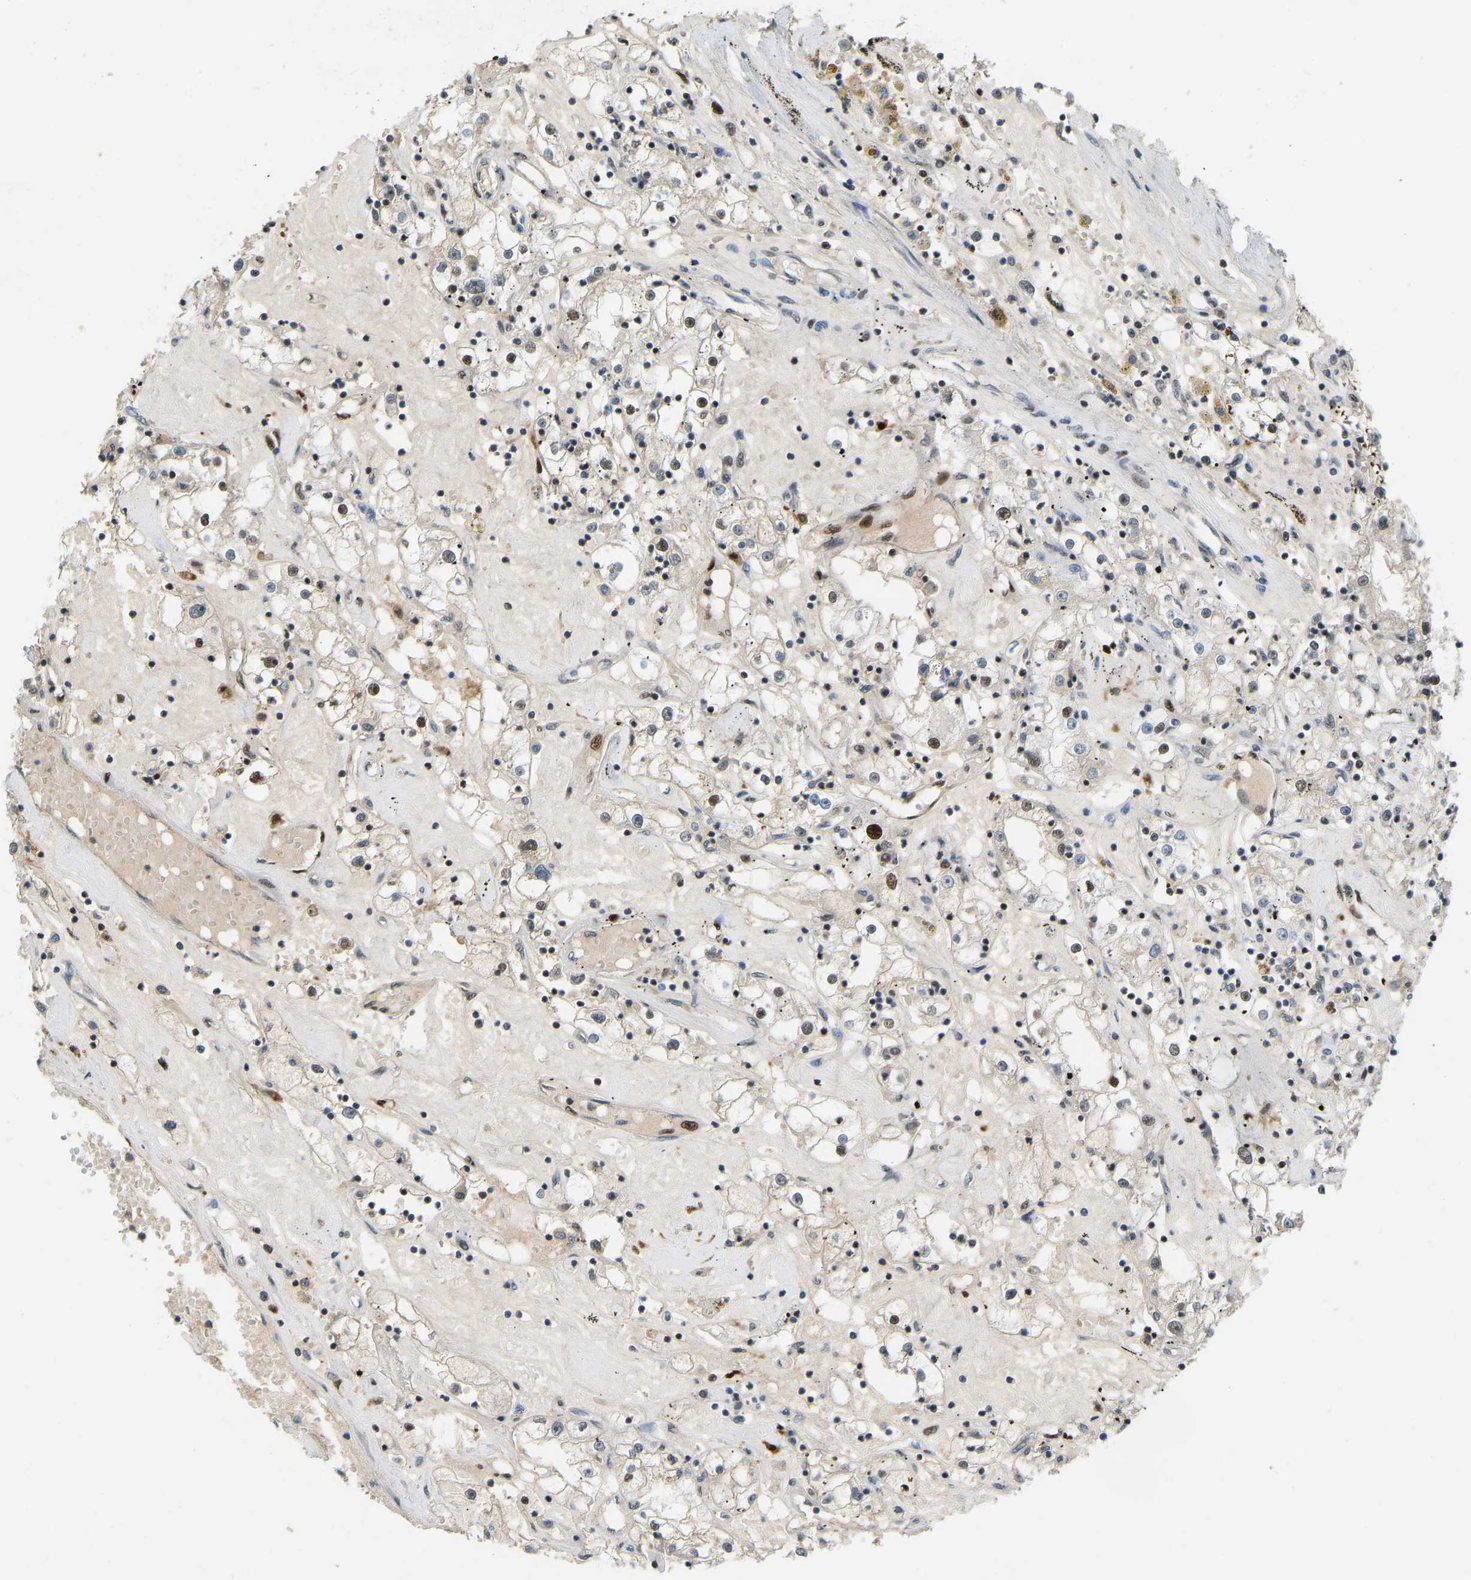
{"staining": {"intensity": "moderate", "quantity": "<25%", "location": "nuclear"}, "tissue": "renal cancer", "cell_type": "Tumor cells", "image_type": "cancer", "snomed": [{"axis": "morphology", "description": "Adenocarcinoma, NOS"}, {"axis": "topography", "description": "Kidney"}], "caption": "A brown stain shows moderate nuclear expression of a protein in adenocarcinoma (renal) tumor cells.", "gene": "FOXK1", "patient": {"sex": "male", "age": 56}}